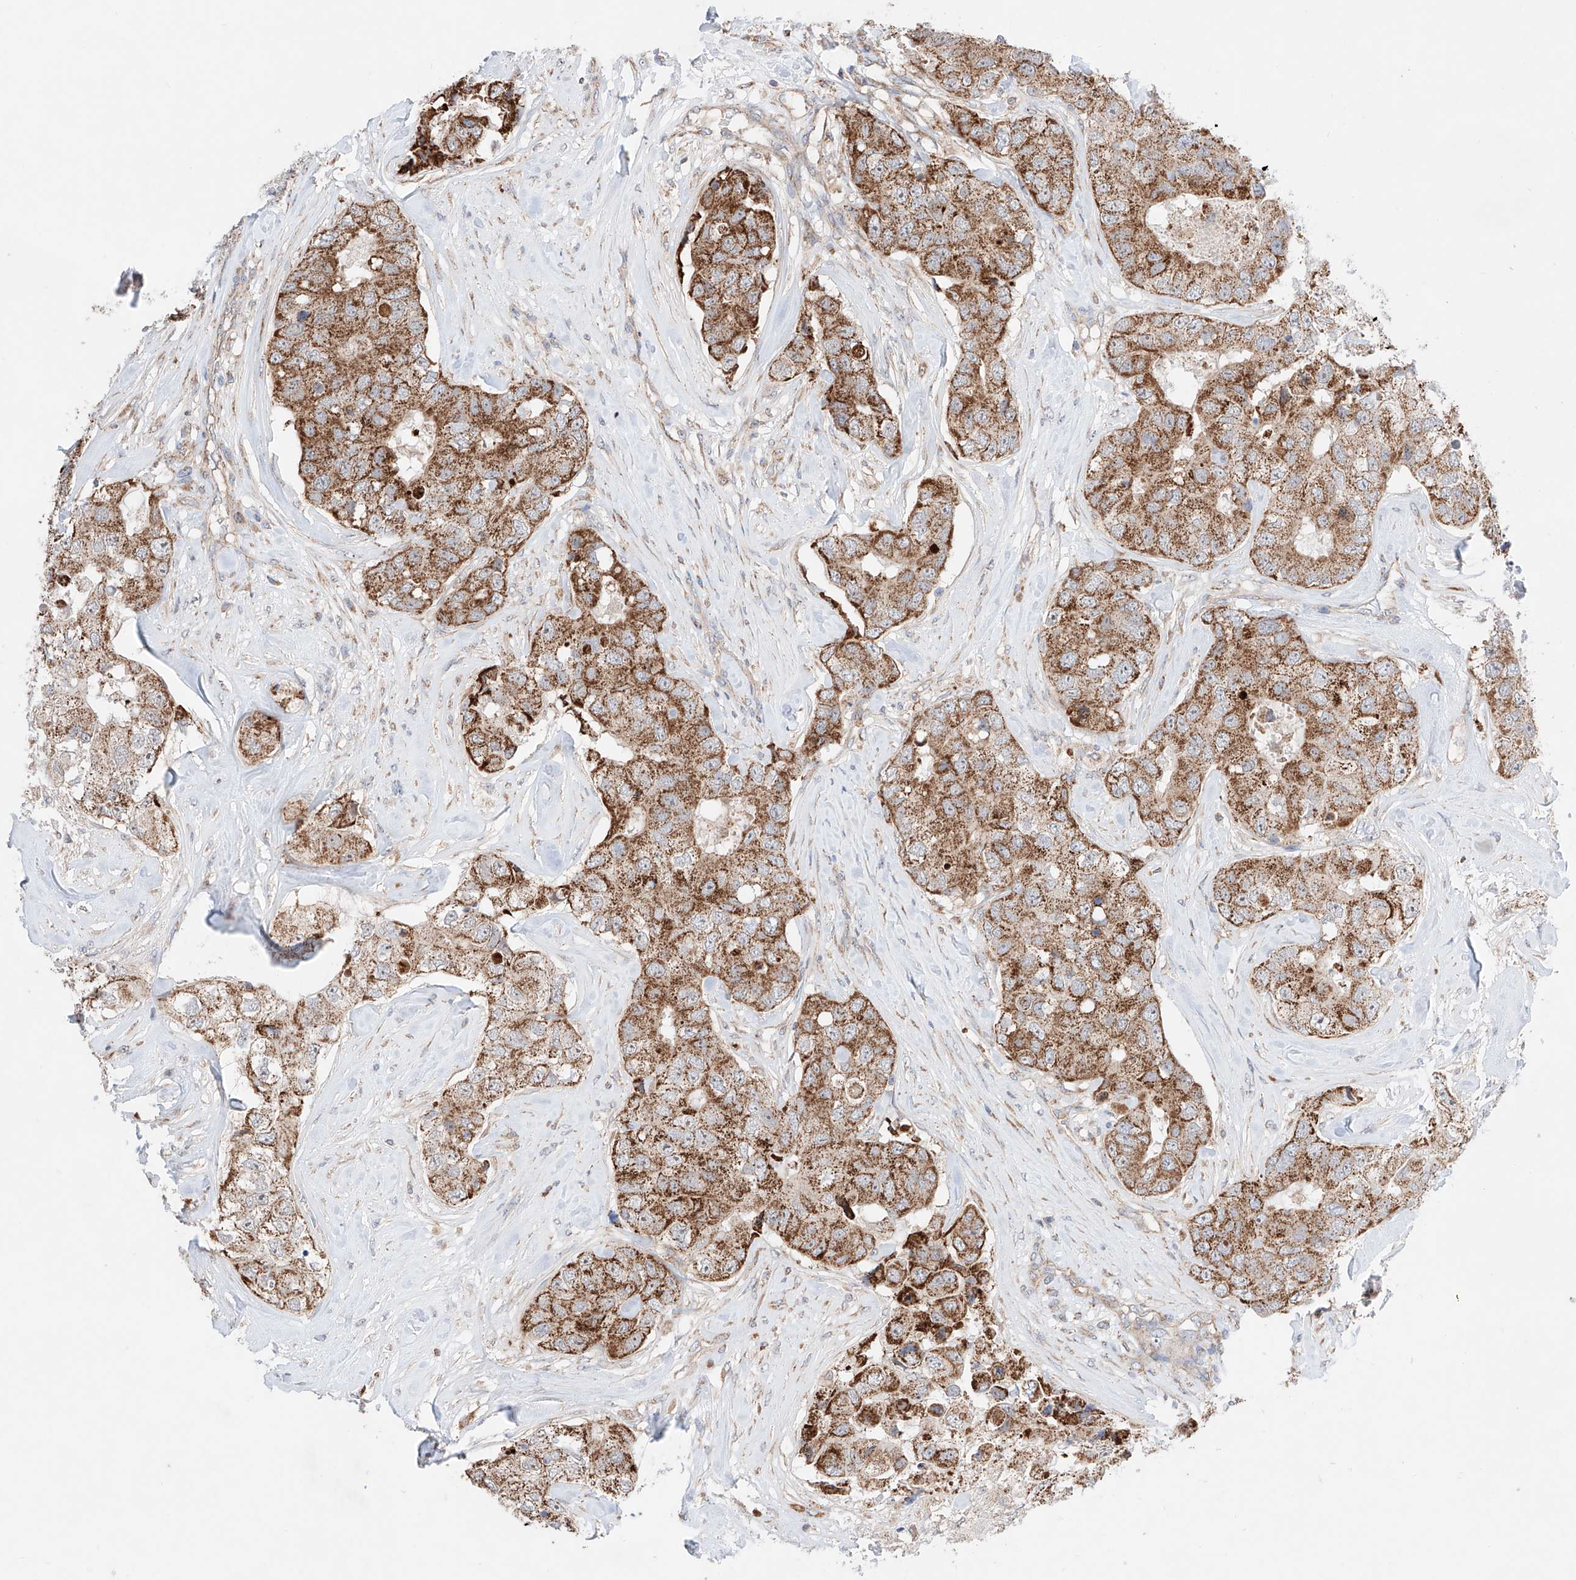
{"staining": {"intensity": "strong", "quantity": ">75%", "location": "cytoplasmic/membranous"}, "tissue": "breast cancer", "cell_type": "Tumor cells", "image_type": "cancer", "snomed": [{"axis": "morphology", "description": "Duct carcinoma"}, {"axis": "topography", "description": "Breast"}], "caption": "A brown stain labels strong cytoplasmic/membranous expression of a protein in human breast invasive ductal carcinoma tumor cells.", "gene": "KTI12", "patient": {"sex": "female", "age": 62}}